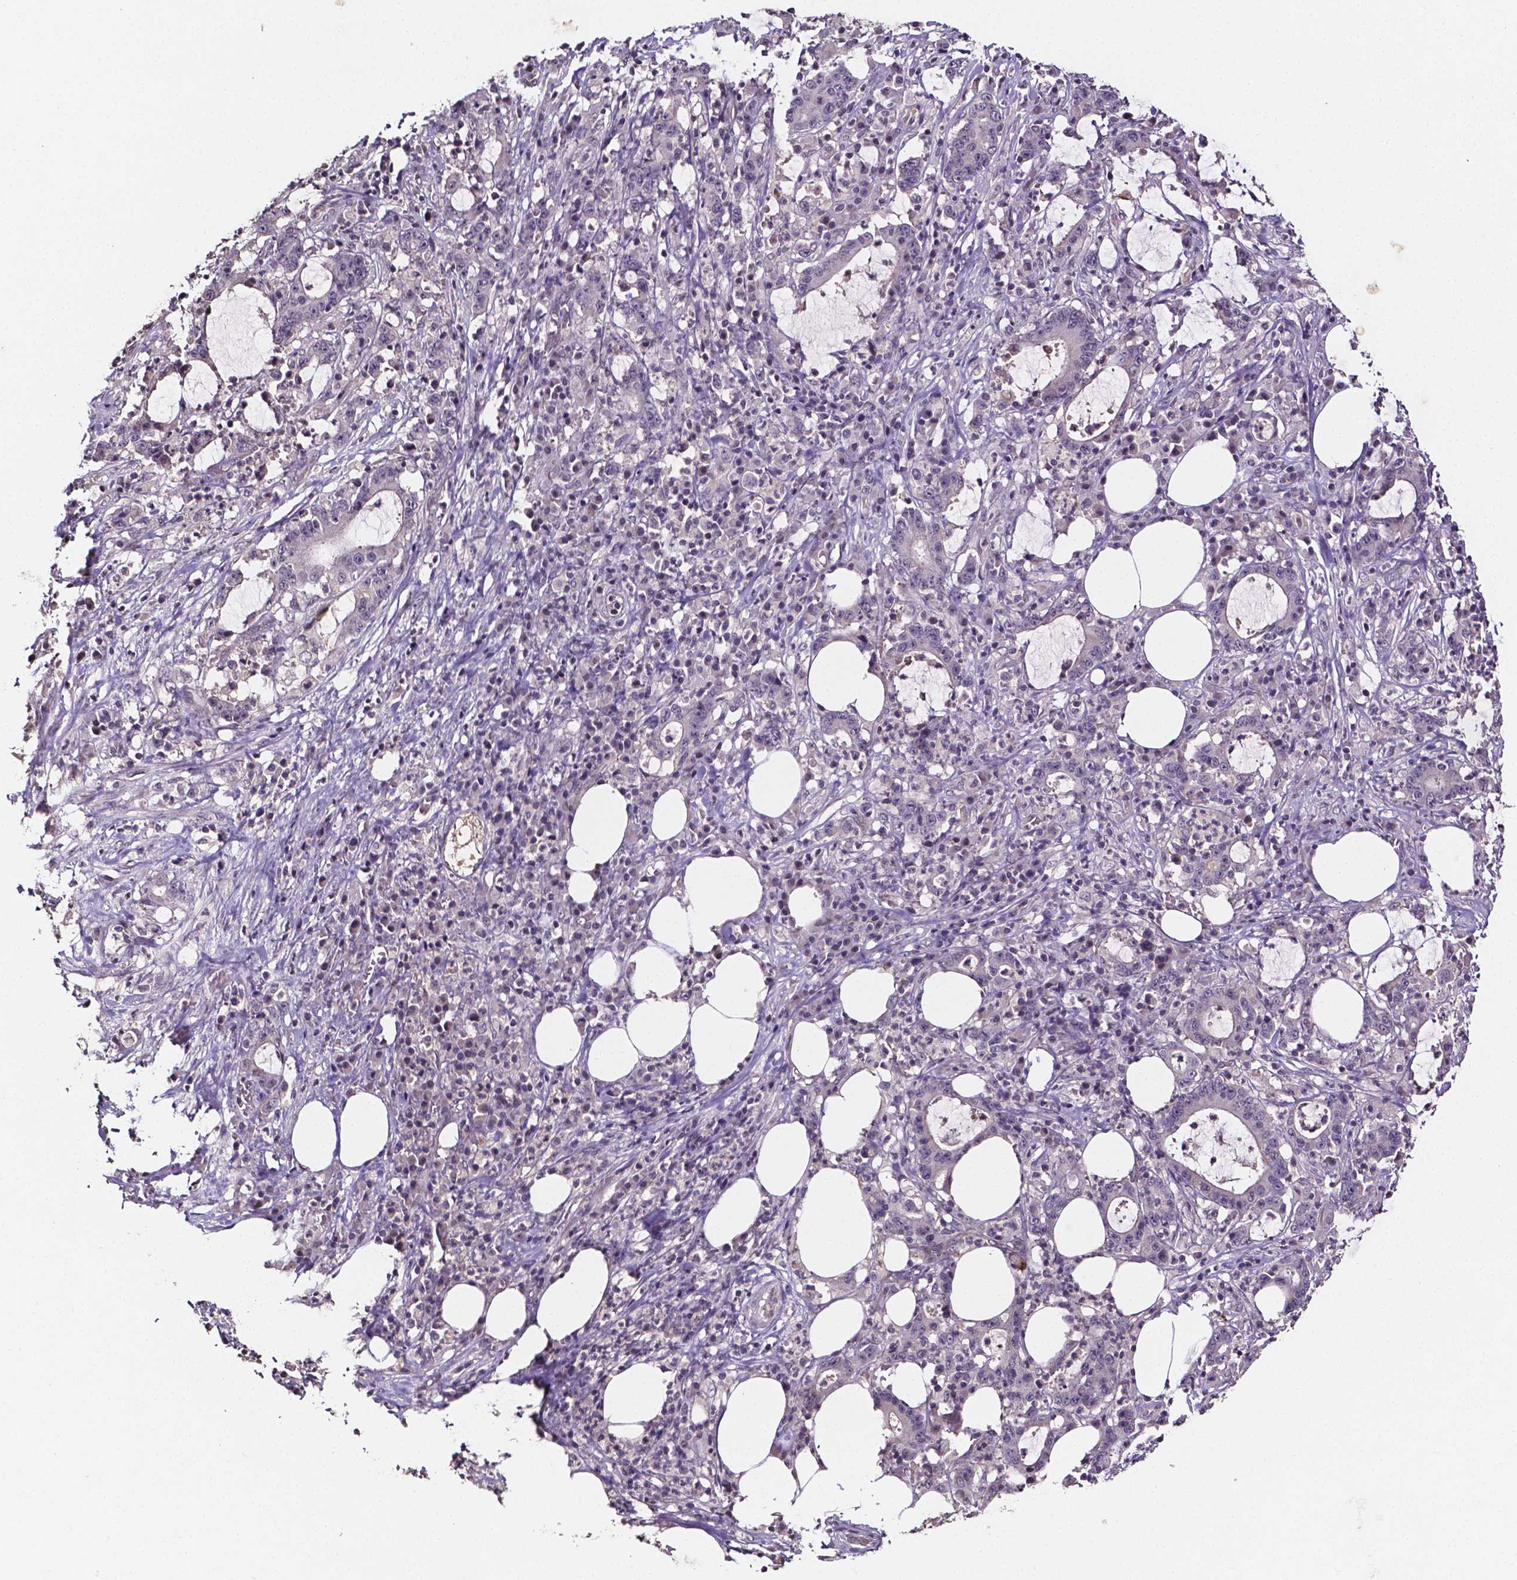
{"staining": {"intensity": "negative", "quantity": "none", "location": "none"}, "tissue": "stomach cancer", "cell_type": "Tumor cells", "image_type": "cancer", "snomed": [{"axis": "morphology", "description": "Adenocarcinoma, NOS"}, {"axis": "topography", "description": "Stomach, upper"}], "caption": "This is a histopathology image of IHC staining of stomach cancer, which shows no positivity in tumor cells.", "gene": "NRGN", "patient": {"sex": "male", "age": 68}}